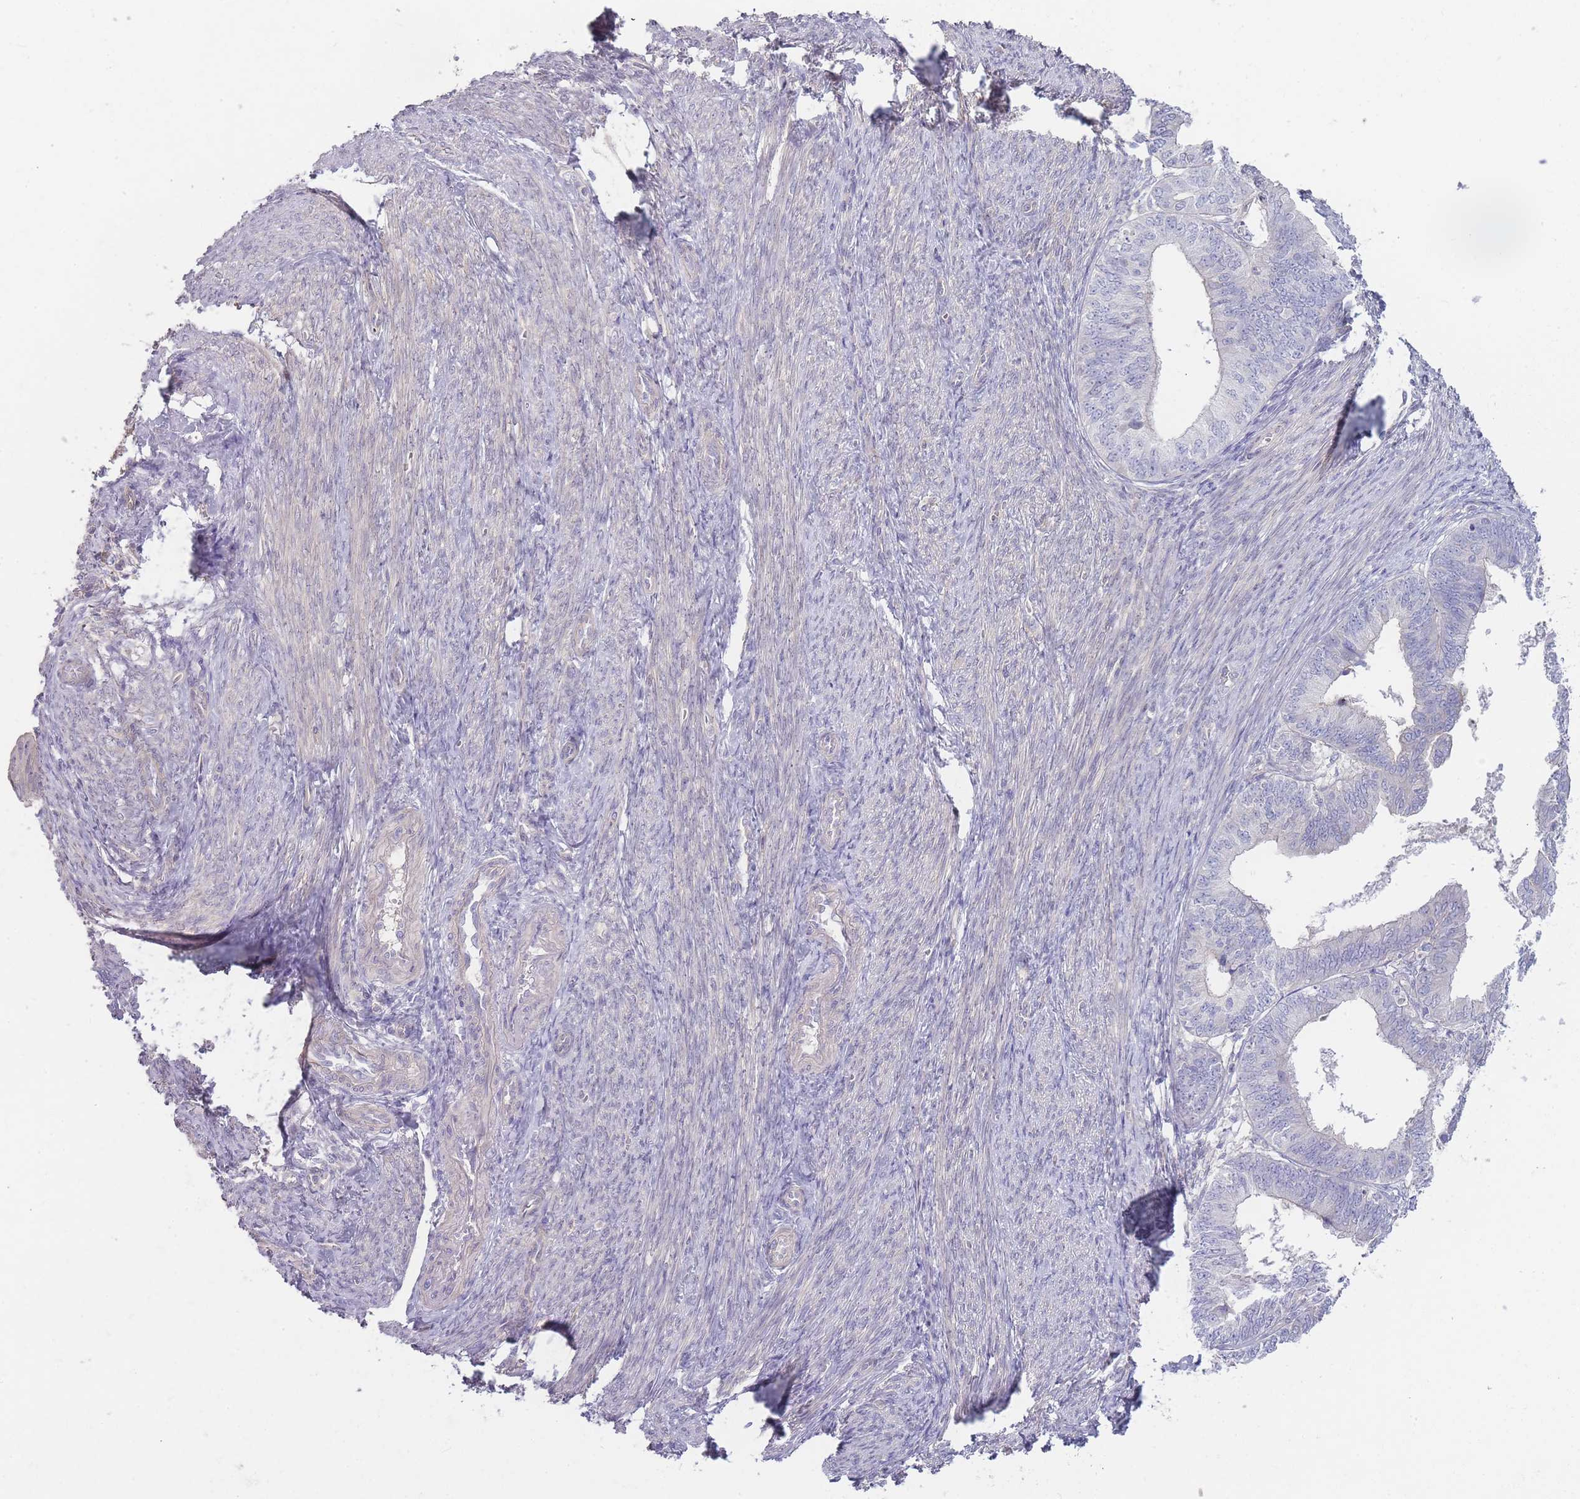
{"staining": {"intensity": "negative", "quantity": "none", "location": "none"}, "tissue": "endometrial cancer", "cell_type": "Tumor cells", "image_type": "cancer", "snomed": [{"axis": "morphology", "description": "Adenocarcinoma, NOS"}, {"axis": "topography", "description": "Endometrium"}], "caption": "Tumor cells show no significant expression in endometrial cancer.", "gene": "SPHKAP", "patient": {"sex": "female", "age": 56}}